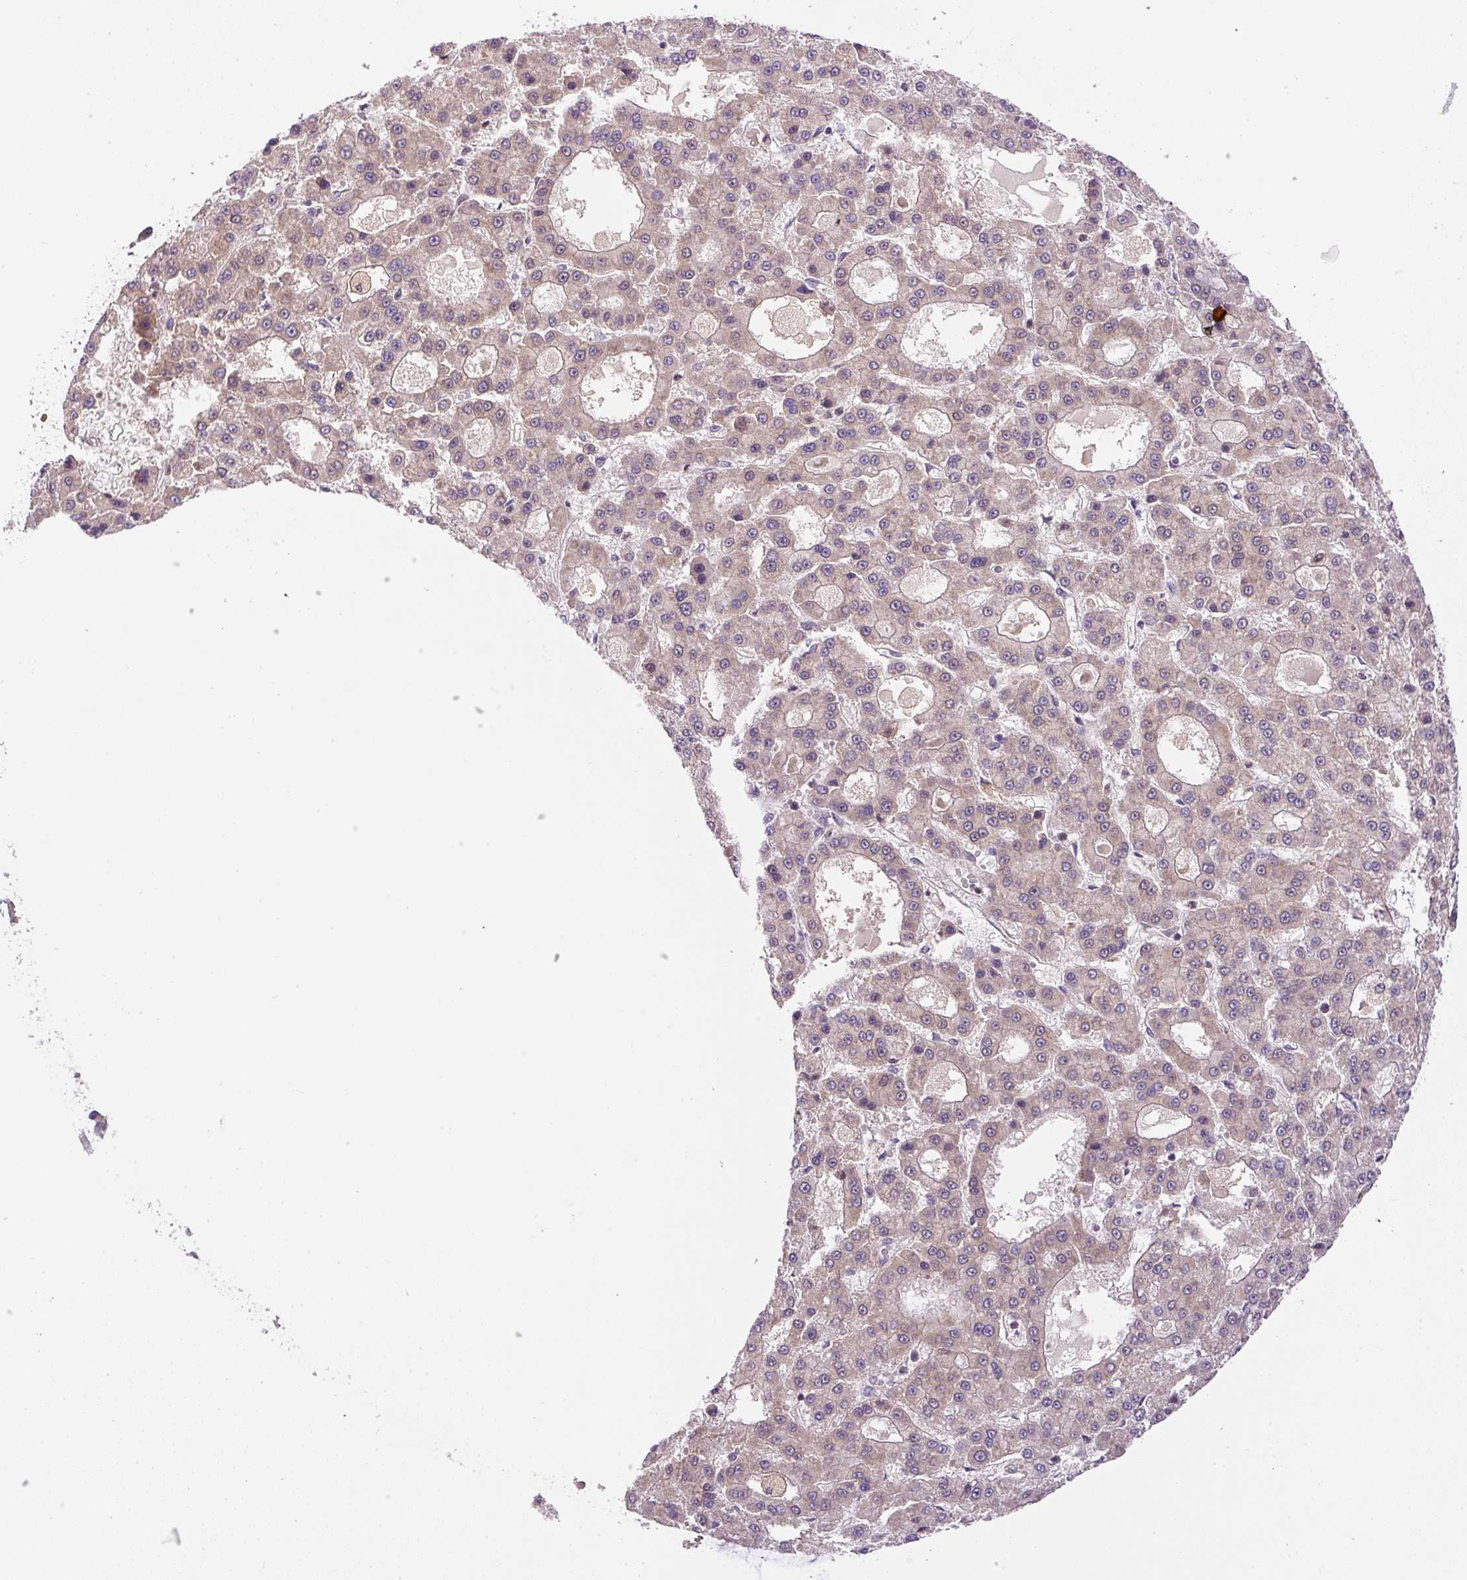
{"staining": {"intensity": "weak", "quantity": "<25%", "location": "cytoplasmic/membranous"}, "tissue": "liver cancer", "cell_type": "Tumor cells", "image_type": "cancer", "snomed": [{"axis": "morphology", "description": "Carcinoma, Hepatocellular, NOS"}, {"axis": "topography", "description": "Liver"}], "caption": "High power microscopy histopathology image of an immunohistochemistry image of liver cancer, revealing no significant expression in tumor cells.", "gene": "CCDC28A", "patient": {"sex": "male", "age": 70}}